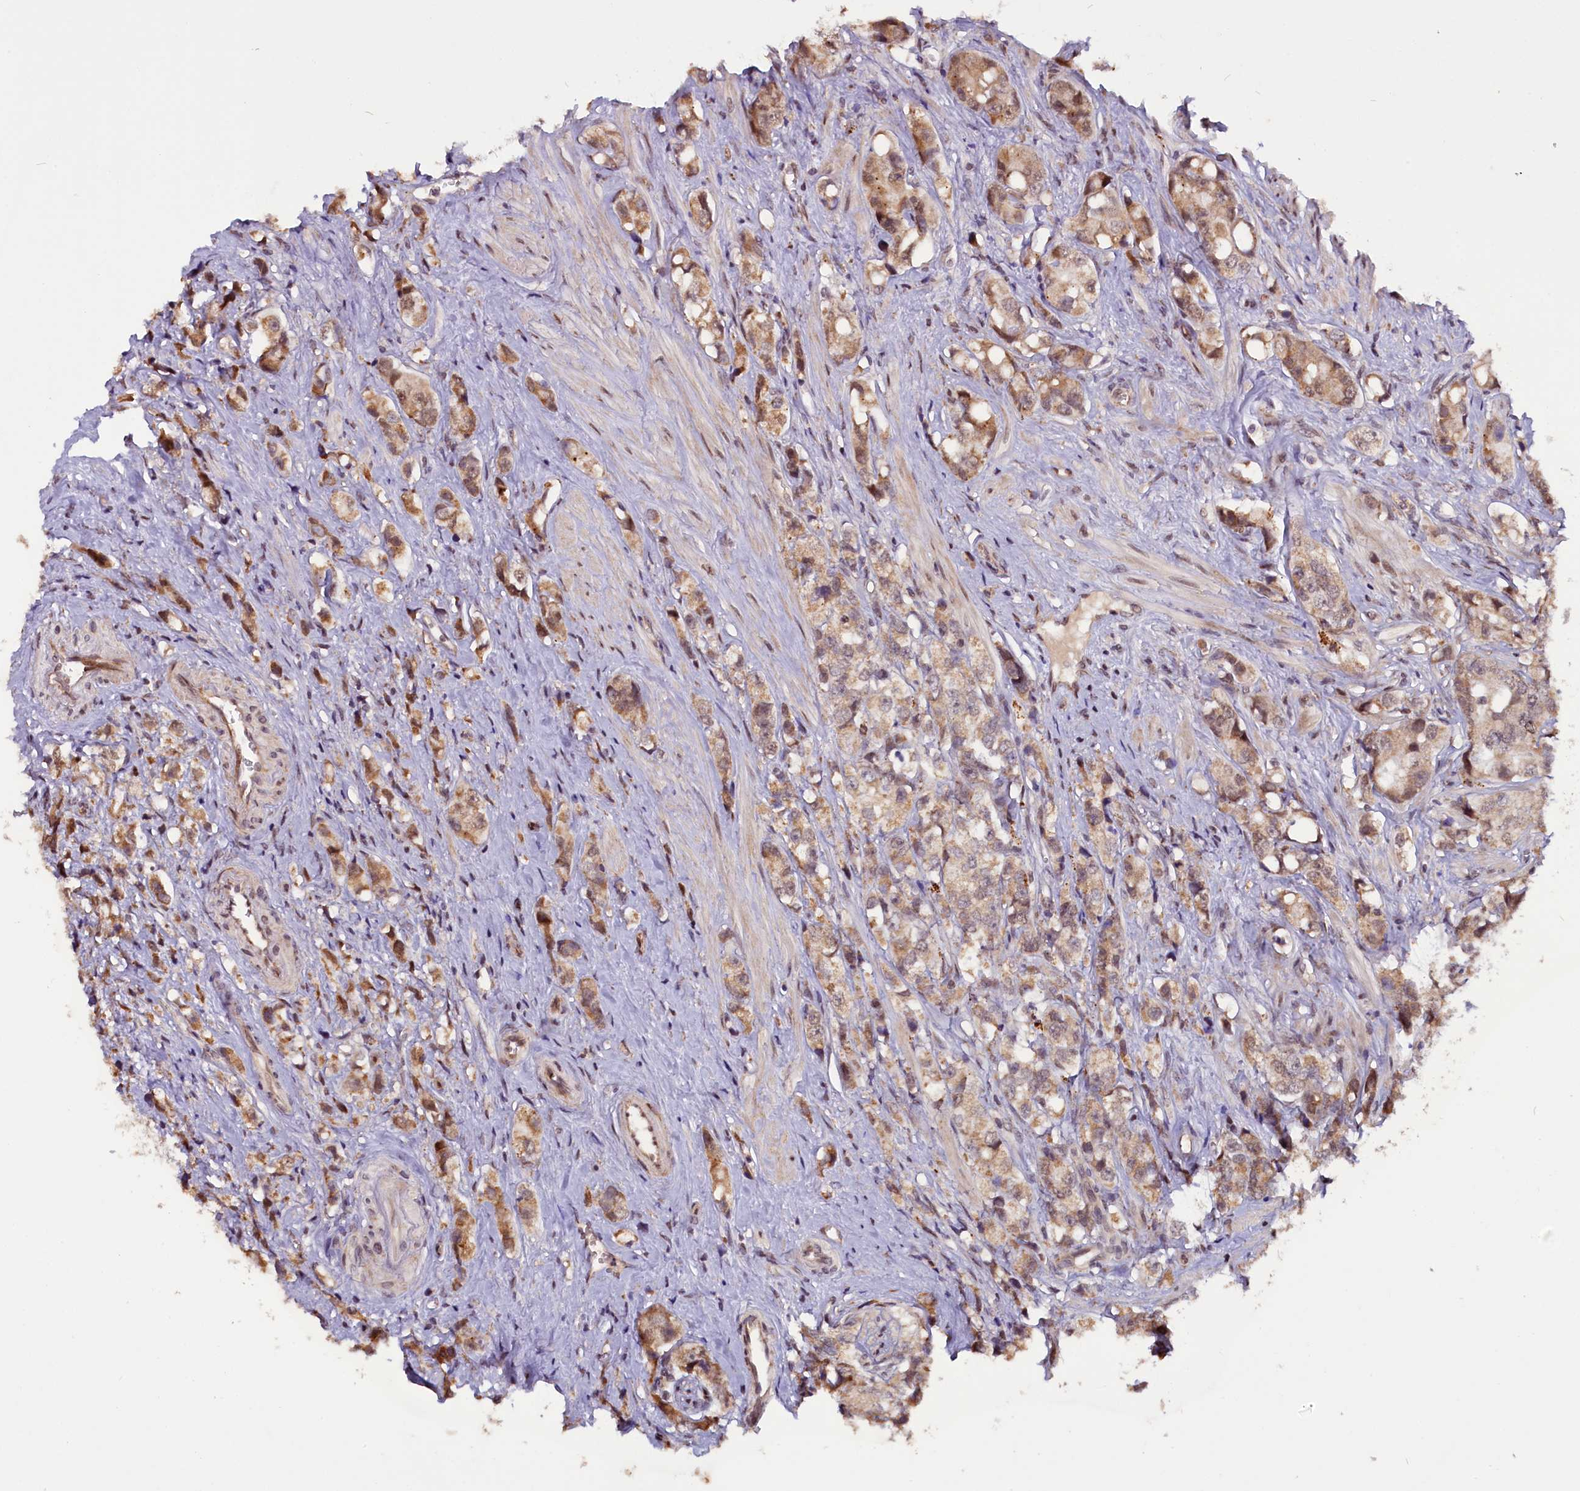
{"staining": {"intensity": "moderate", "quantity": ">75%", "location": "cytoplasmic/membranous,nuclear"}, "tissue": "prostate cancer", "cell_type": "Tumor cells", "image_type": "cancer", "snomed": [{"axis": "morphology", "description": "Adenocarcinoma, High grade"}, {"axis": "topography", "description": "Prostate"}], "caption": "This photomicrograph shows IHC staining of human prostate cancer, with medium moderate cytoplasmic/membranous and nuclear positivity in approximately >75% of tumor cells.", "gene": "RPUSD2", "patient": {"sex": "male", "age": 74}}